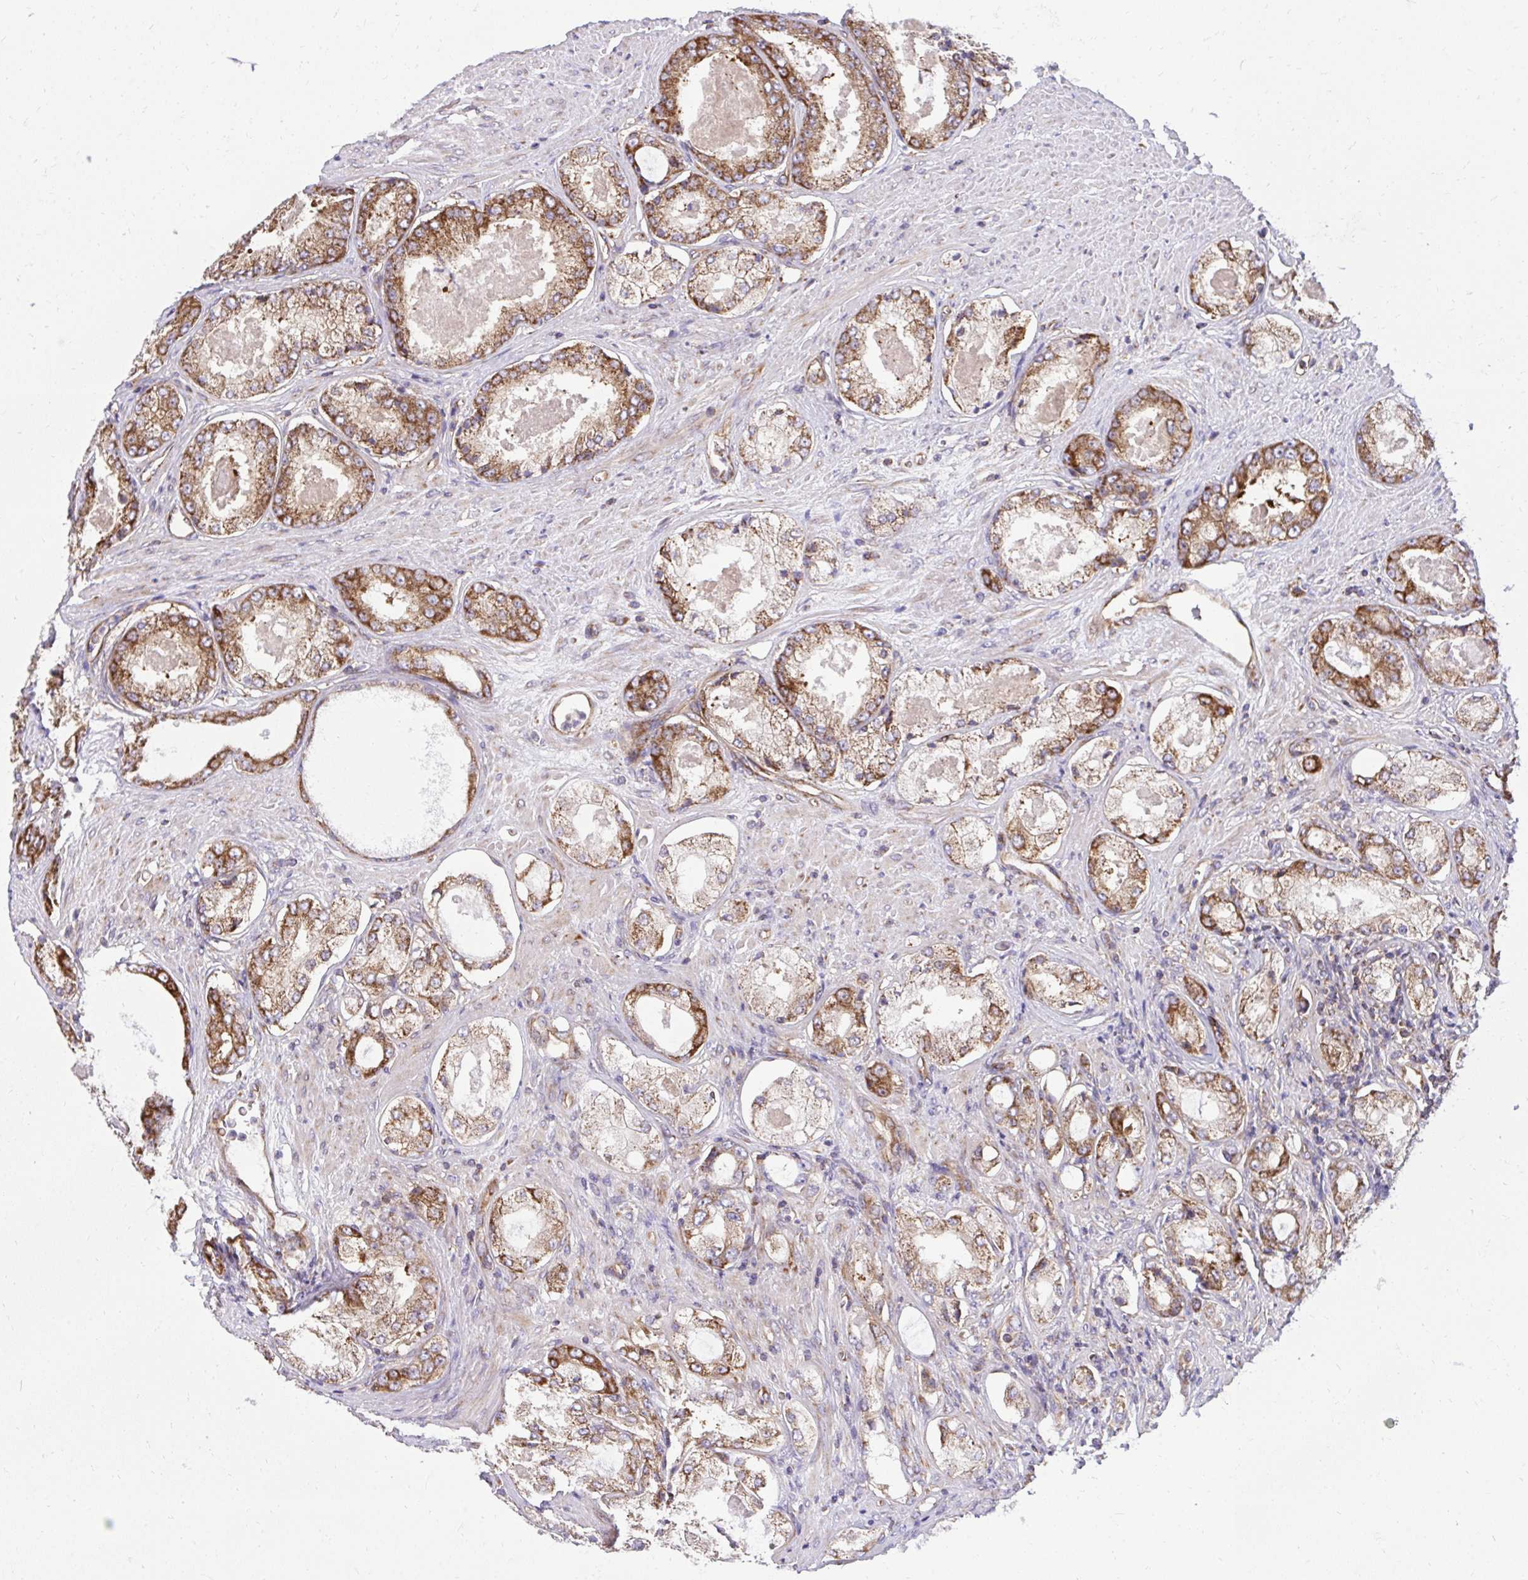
{"staining": {"intensity": "moderate", "quantity": ">75%", "location": "cytoplasmic/membranous"}, "tissue": "prostate cancer", "cell_type": "Tumor cells", "image_type": "cancer", "snomed": [{"axis": "morphology", "description": "Adenocarcinoma, Low grade"}, {"axis": "topography", "description": "Prostate"}], "caption": "Low-grade adenocarcinoma (prostate) stained for a protein (brown) shows moderate cytoplasmic/membranous positive staining in approximately >75% of tumor cells.", "gene": "NMNAT3", "patient": {"sex": "male", "age": 68}}